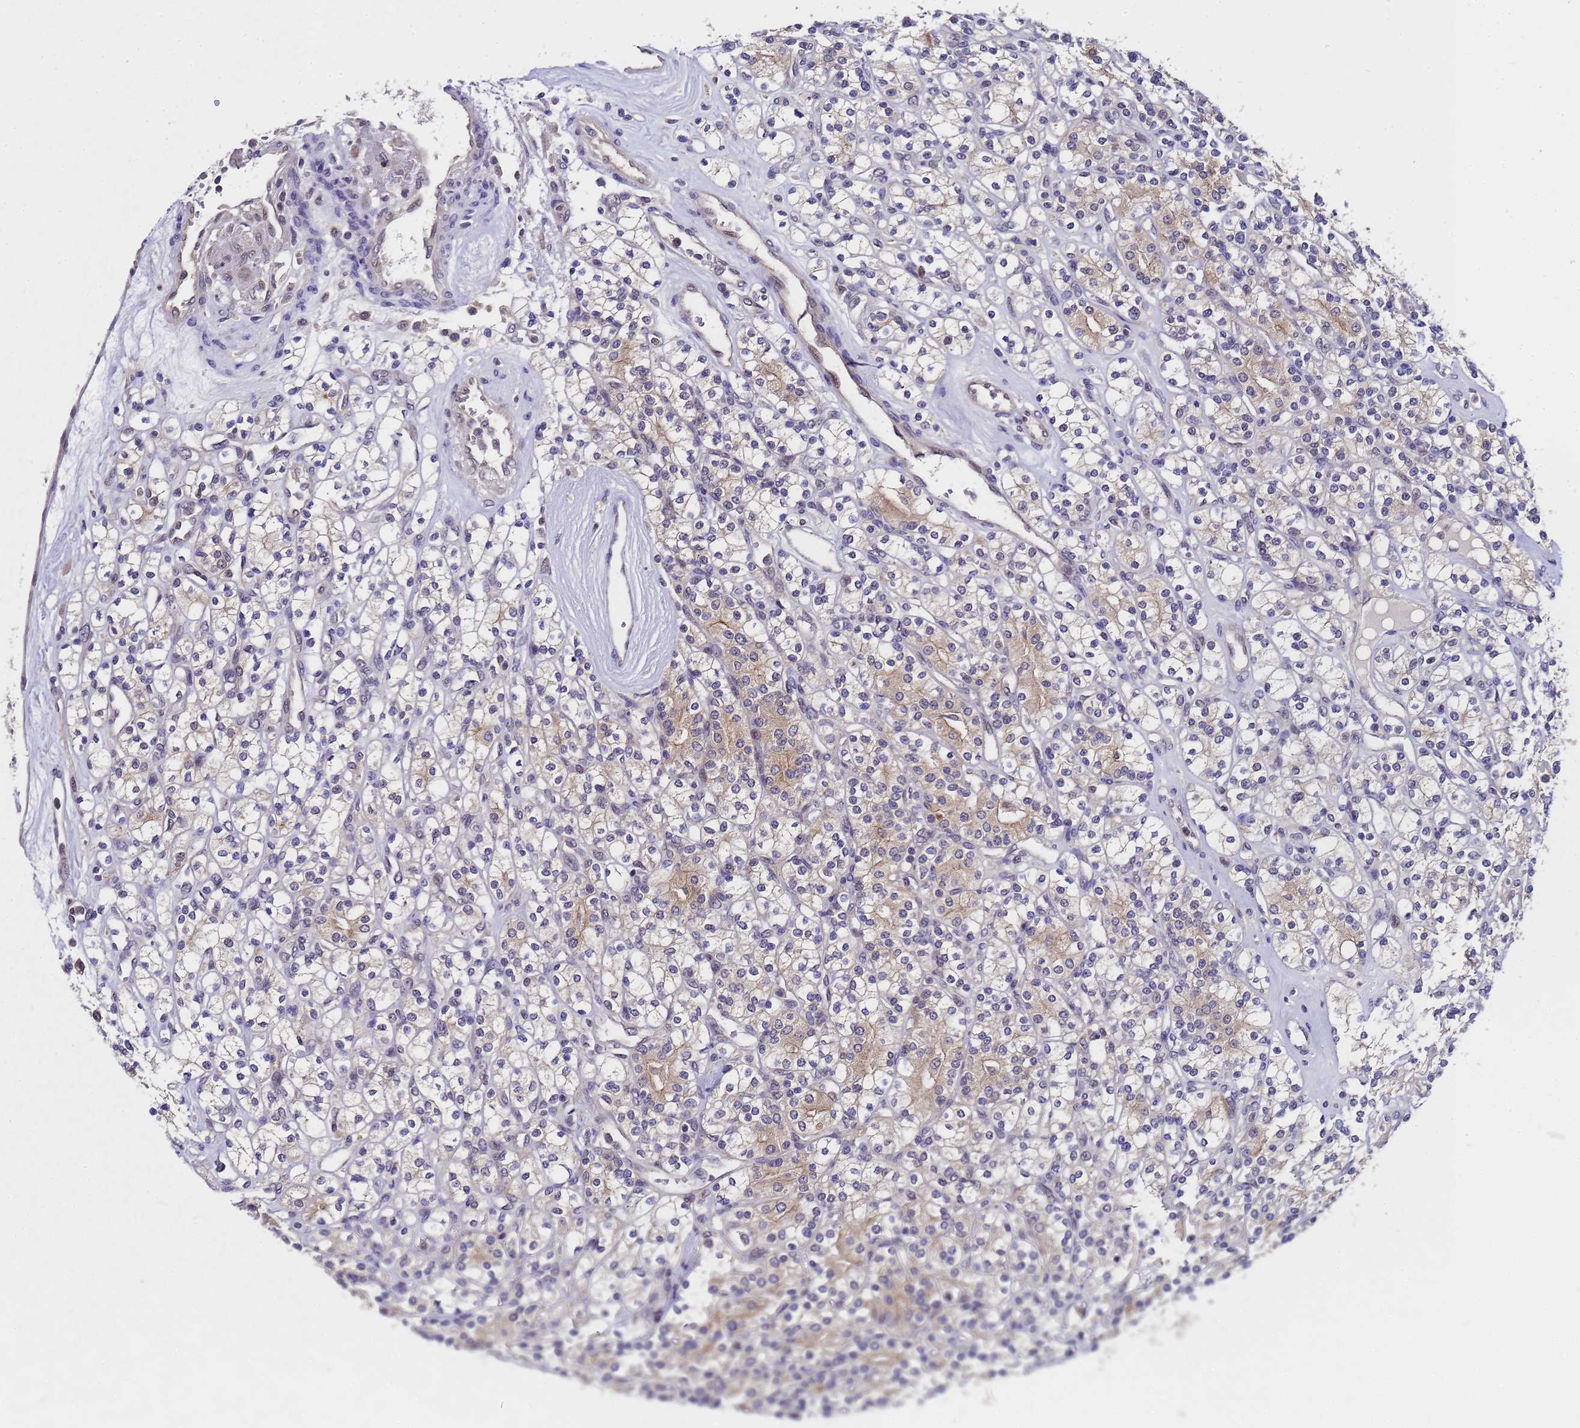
{"staining": {"intensity": "weak", "quantity": ">75%", "location": "cytoplasmic/membranous"}, "tissue": "renal cancer", "cell_type": "Tumor cells", "image_type": "cancer", "snomed": [{"axis": "morphology", "description": "Adenocarcinoma, NOS"}, {"axis": "topography", "description": "Kidney"}], "caption": "Renal cancer (adenocarcinoma) was stained to show a protein in brown. There is low levels of weak cytoplasmic/membranous positivity in approximately >75% of tumor cells.", "gene": "ANAPC13", "patient": {"sex": "male", "age": 77}}